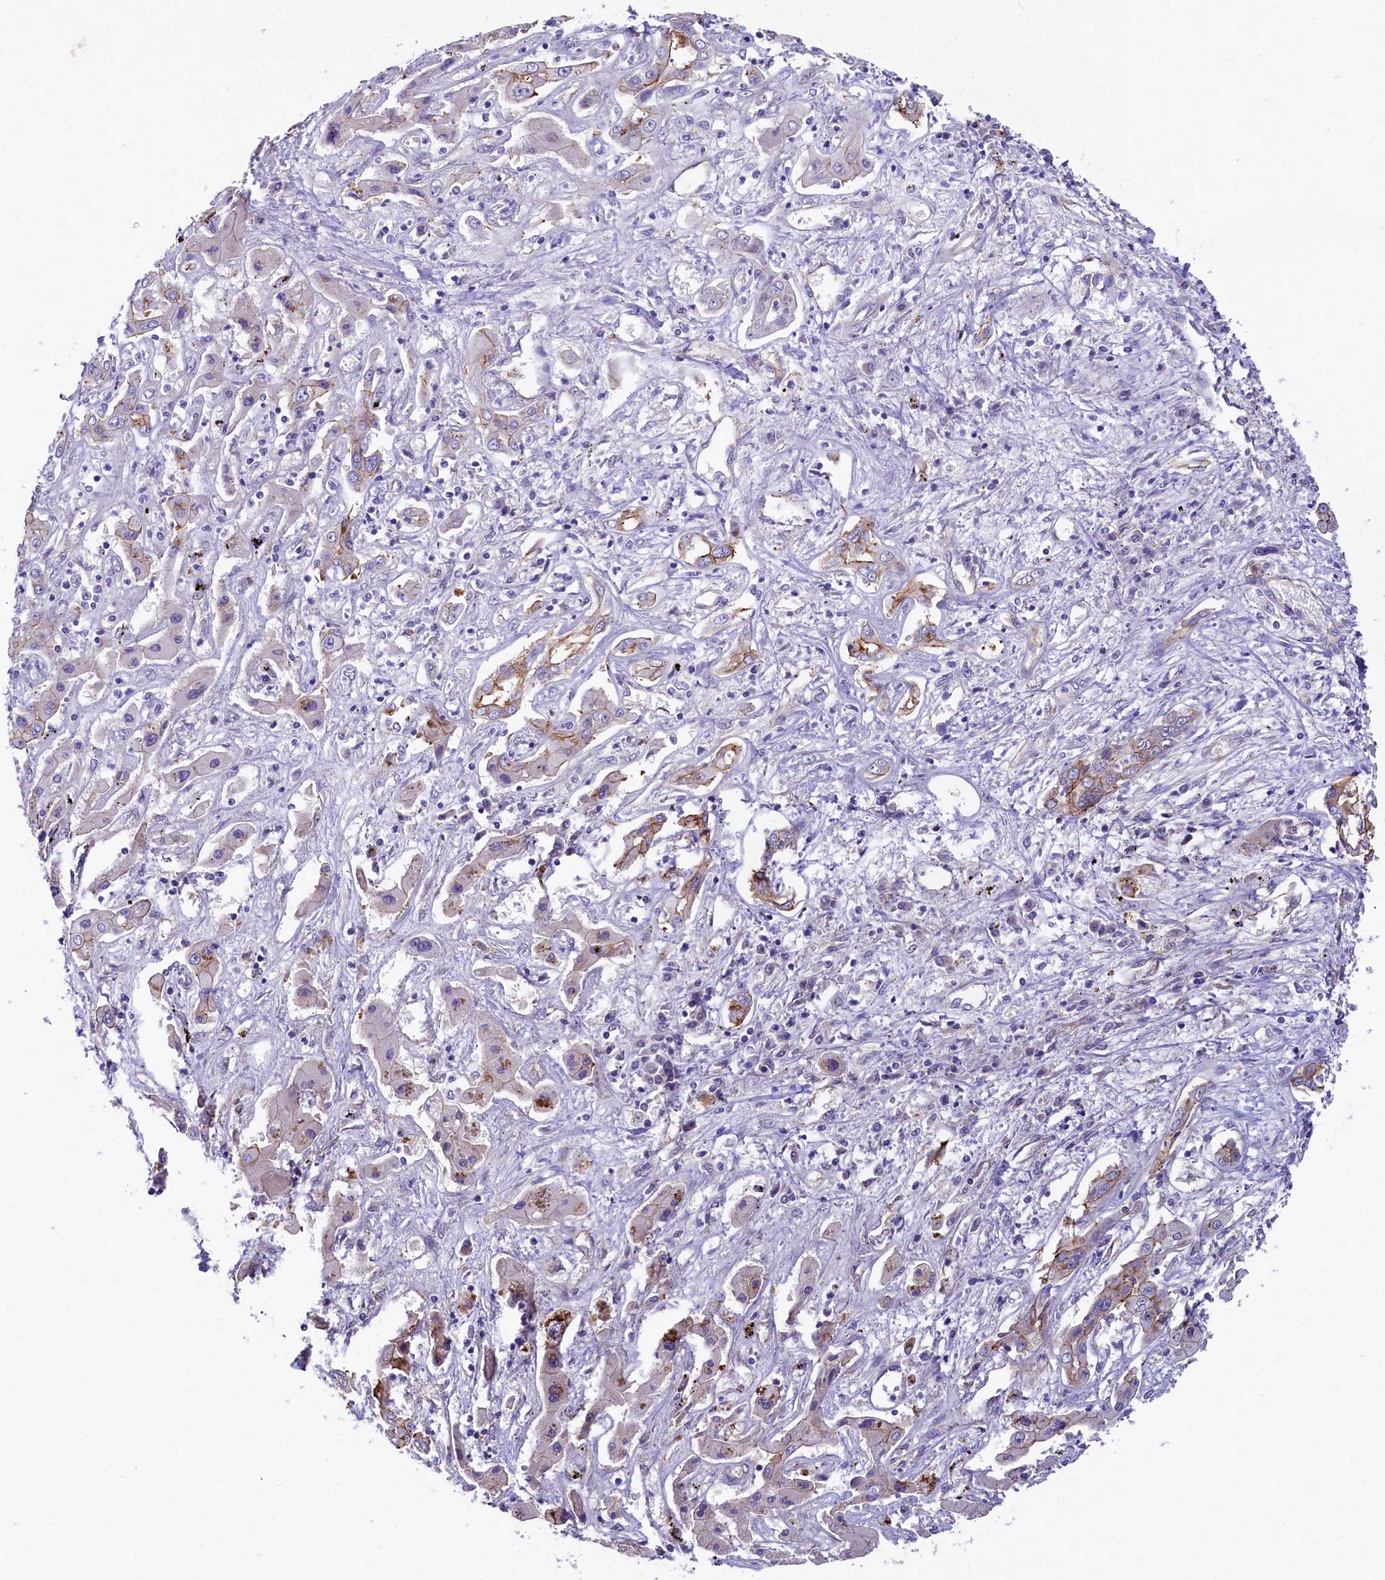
{"staining": {"intensity": "moderate", "quantity": "<25%", "location": "cytoplasmic/membranous"}, "tissue": "liver cancer", "cell_type": "Tumor cells", "image_type": "cancer", "snomed": [{"axis": "morphology", "description": "Cholangiocarcinoma"}, {"axis": "topography", "description": "Liver"}], "caption": "Human liver cancer stained with a brown dye demonstrates moderate cytoplasmic/membranous positive staining in approximately <25% of tumor cells.", "gene": "ARL14EP", "patient": {"sex": "male", "age": 67}}